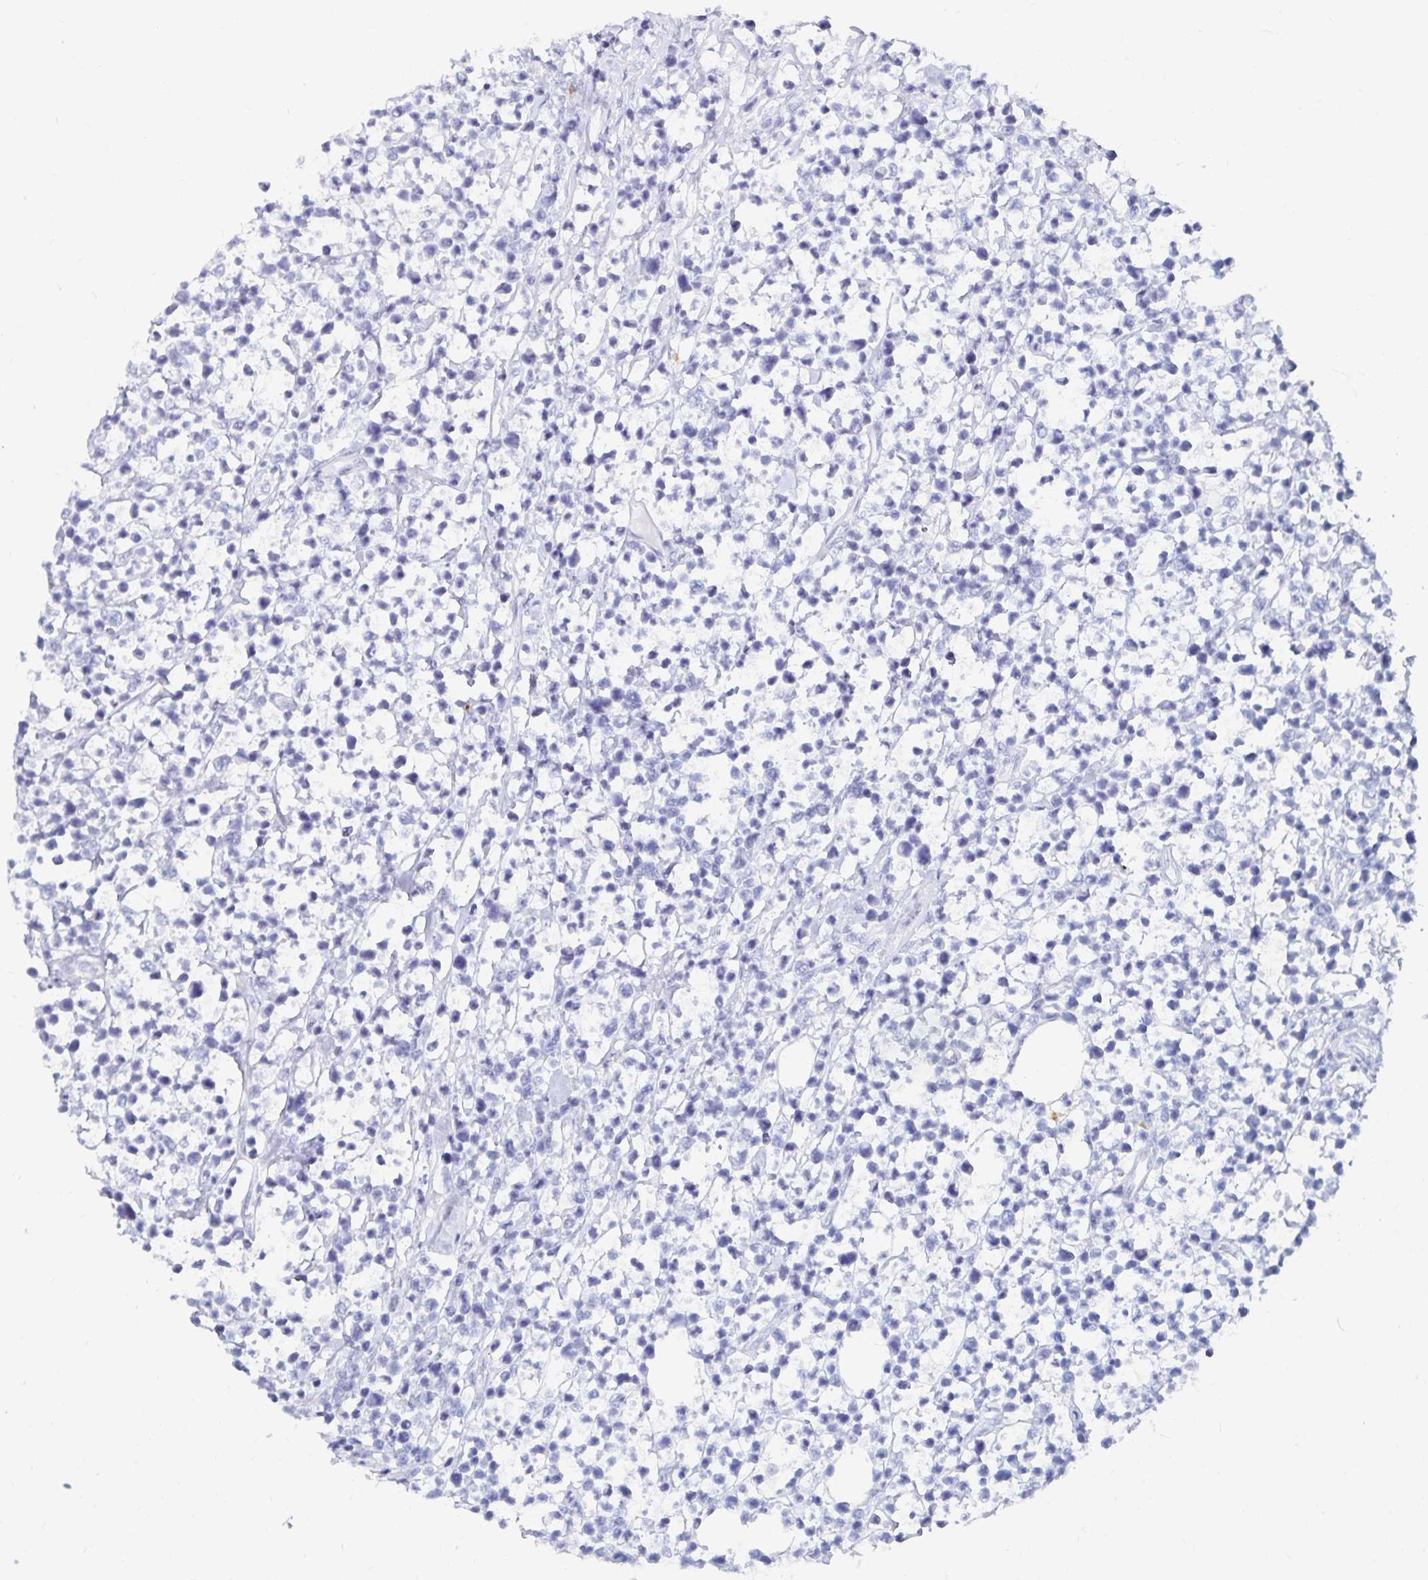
{"staining": {"intensity": "negative", "quantity": "none", "location": "none"}, "tissue": "lymphoma", "cell_type": "Tumor cells", "image_type": "cancer", "snomed": [{"axis": "morphology", "description": "Malignant lymphoma, non-Hodgkin's type, Low grade"}, {"axis": "topography", "description": "Lymph node"}], "caption": "DAB immunohistochemical staining of human low-grade malignant lymphoma, non-Hodgkin's type shows no significant expression in tumor cells.", "gene": "TNIP1", "patient": {"sex": "male", "age": 60}}